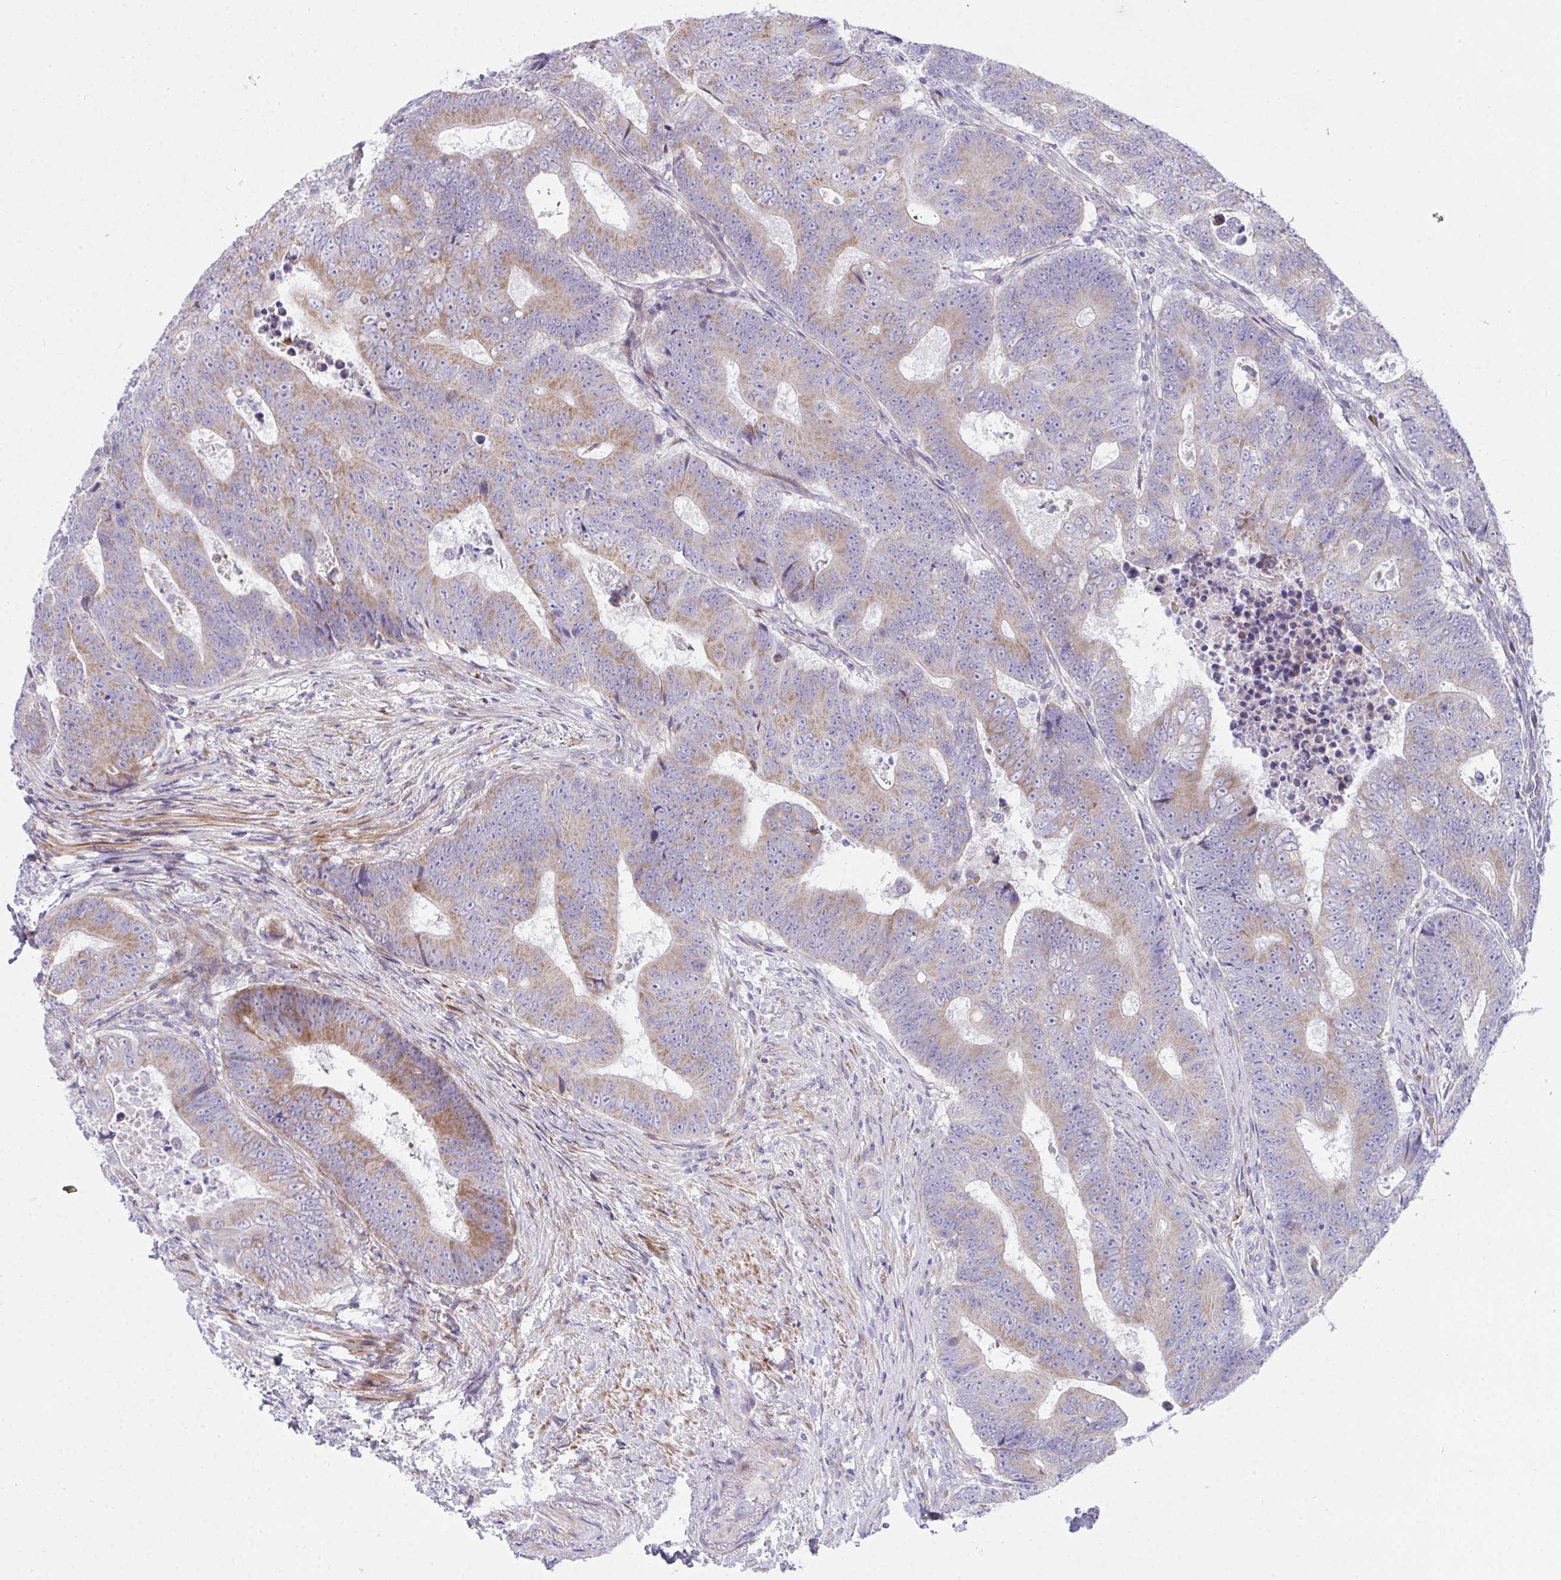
{"staining": {"intensity": "moderate", "quantity": "25%-75%", "location": "cytoplasmic/membranous"}, "tissue": "colorectal cancer", "cell_type": "Tumor cells", "image_type": "cancer", "snomed": [{"axis": "morphology", "description": "Adenocarcinoma, NOS"}, {"axis": "topography", "description": "Colon"}], "caption": "Immunohistochemistry (IHC) photomicrograph of adenocarcinoma (colorectal) stained for a protein (brown), which reveals medium levels of moderate cytoplasmic/membranous positivity in about 25%-75% of tumor cells.", "gene": "NTN1", "patient": {"sex": "female", "age": 48}}